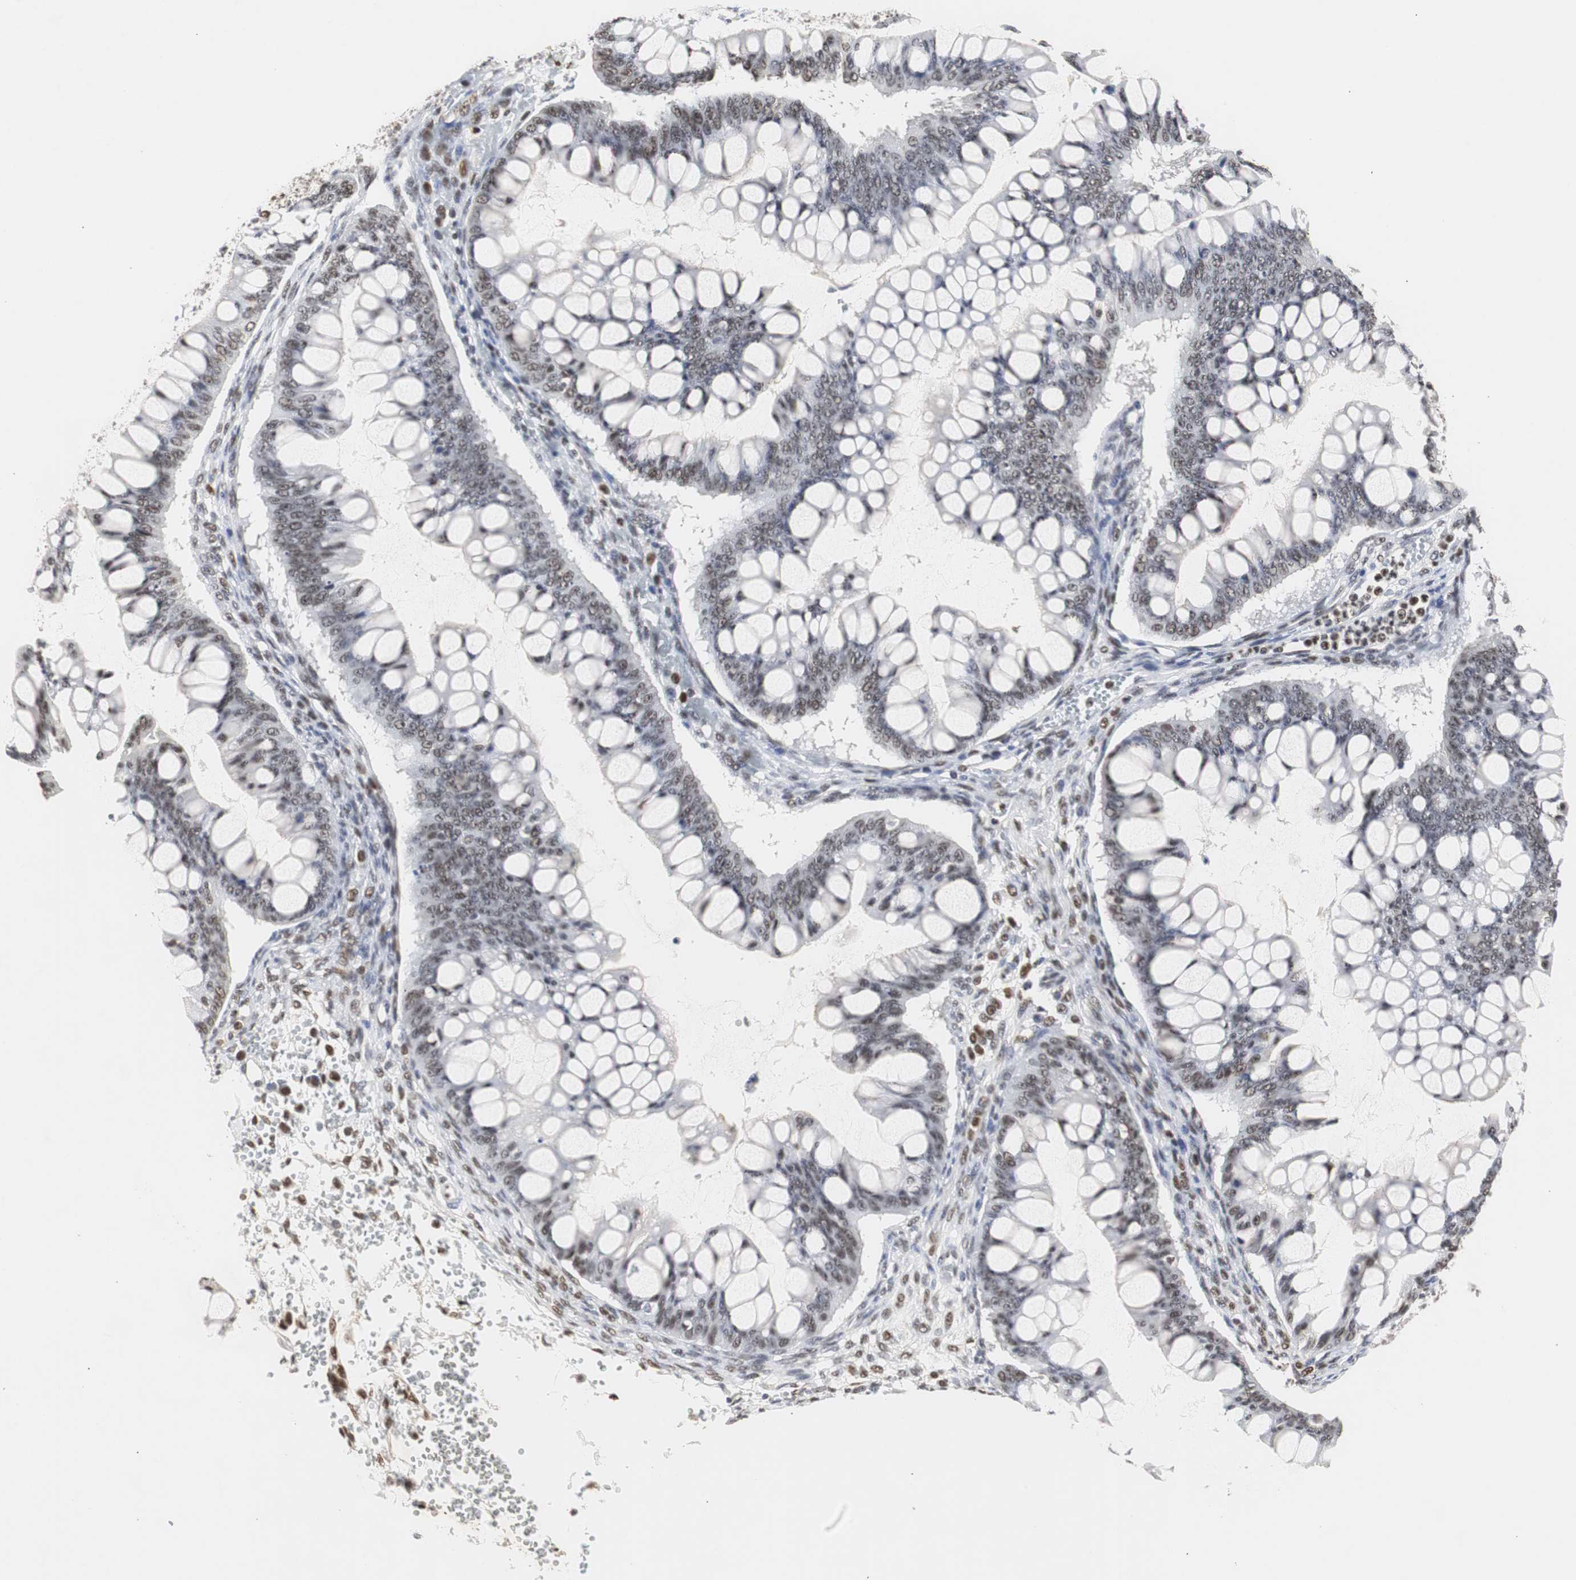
{"staining": {"intensity": "weak", "quantity": "25%-75%", "location": "nuclear"}, "tissue": "ovarian cancer", "cell_type": "Tumor cells", "image_type": "cancer", "snomed": [{"axis": "morphology", "description": "Cystadenocarcinoma, mucinous, NOS"}, {"axis": "topography", "description": "Ovary"}], "caption": "Immunohistochemistry (IHC) staining of mucinous cystadenocarcinoma (ovarian), which exhibits low levels of weak nuclear positivity in about 25%-75% of tumor cells indicating weak nuclear protein expression. The staining was performed using DAB (3,3'-diaminobenzidine) (brown) for protein detection and nuclei were counterstained in hematoxylin (blue).", "gene": "ZFC3H1", "patient": {"sex": "female", "age": 73}}